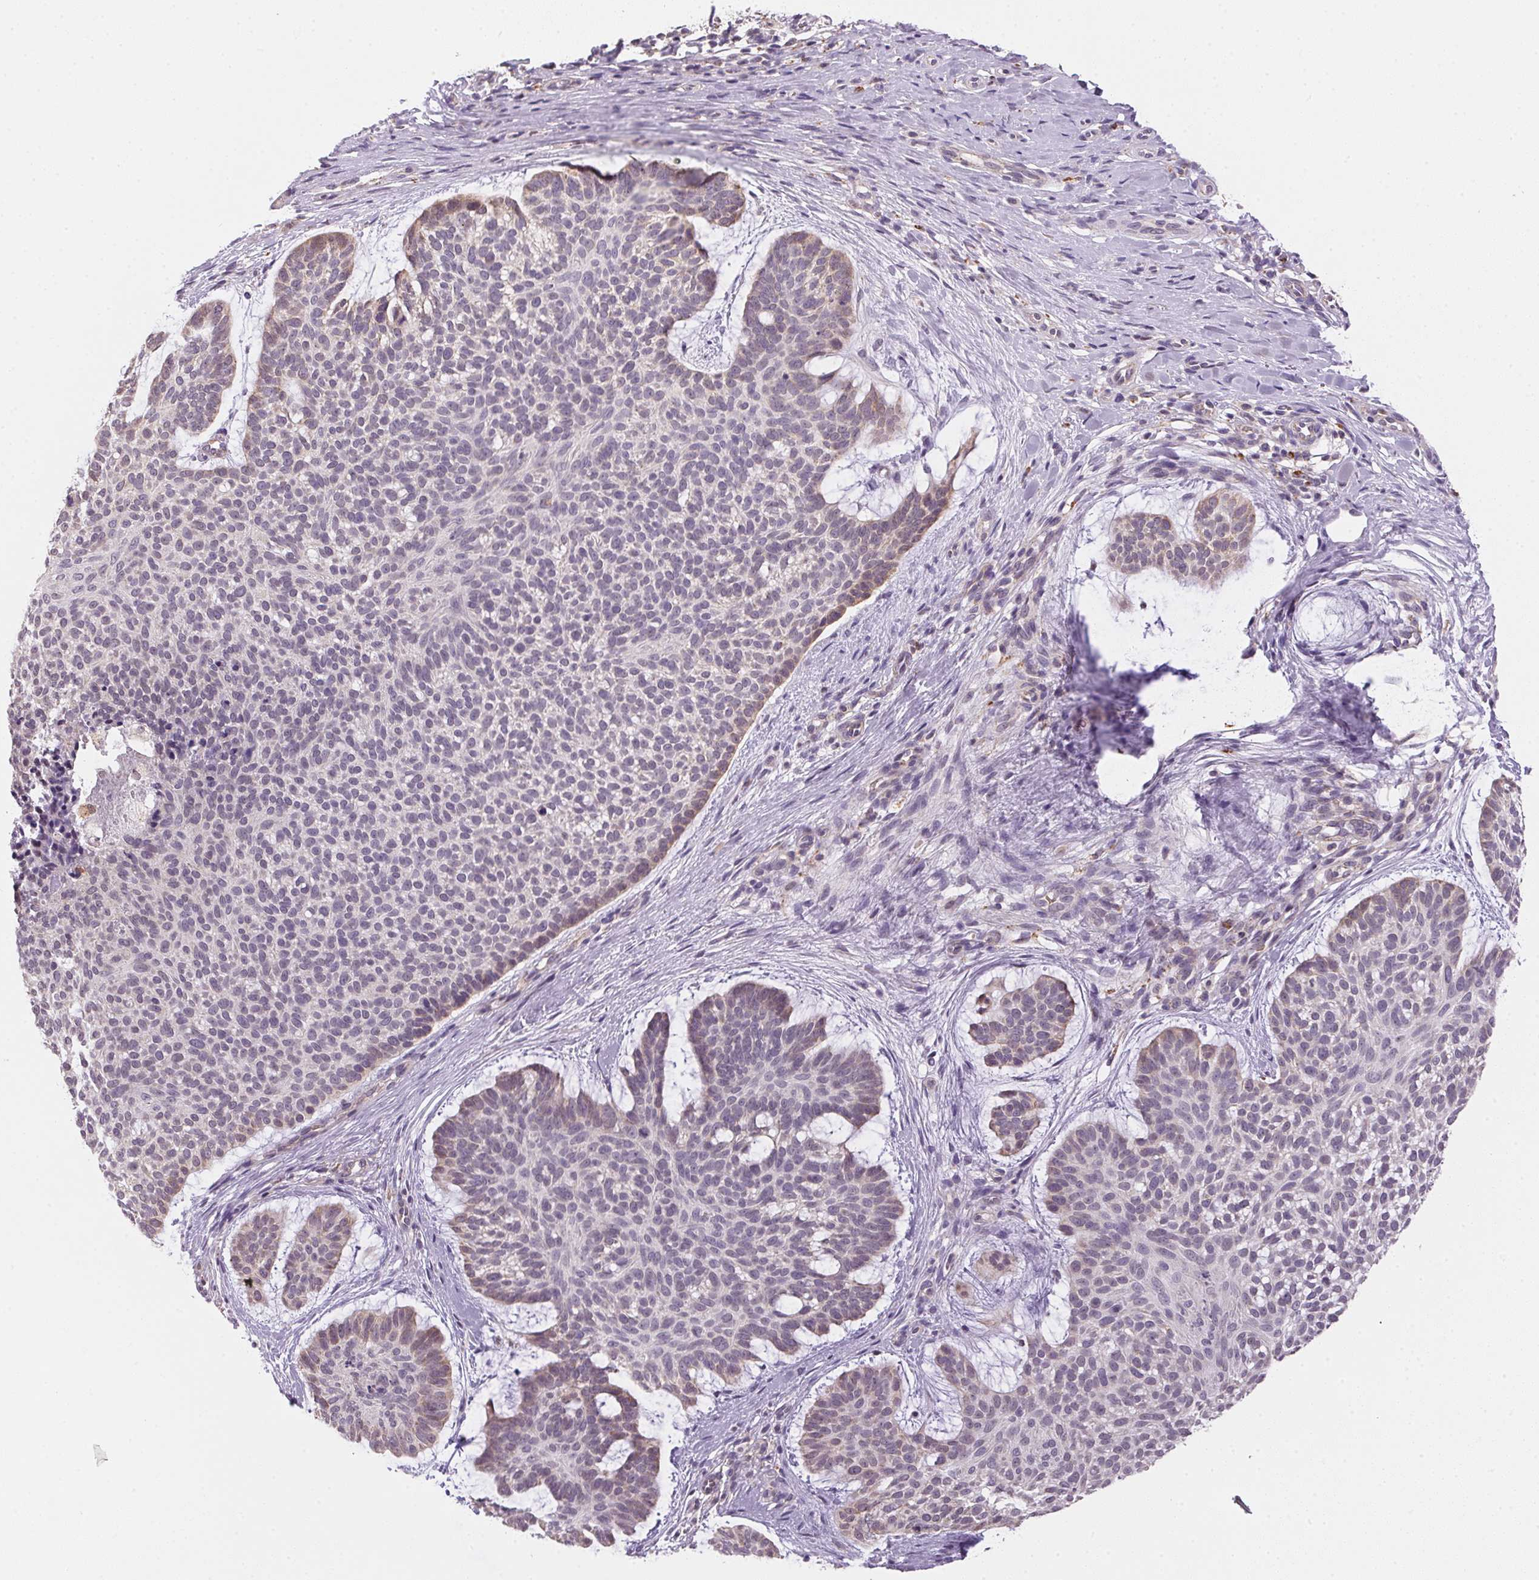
{"staining": {"intensity": "weak", "quantity": "<25%", "location": "cytoplasmic/membranous"}, "tissue": "skin cancer", "cell_type": "Tumor cells", "image_type": "cancer", "snomed": [{"axis": "morphology", "description": "Basal cell carcinoma"}, {"axis": "topography", "description": "Skin"}], "caption": "The photomicrograph displays no significant expression in tumor cells of skin cancer.", "gene": "METTL13", "patient": {"sex": "male", "age": 64}}